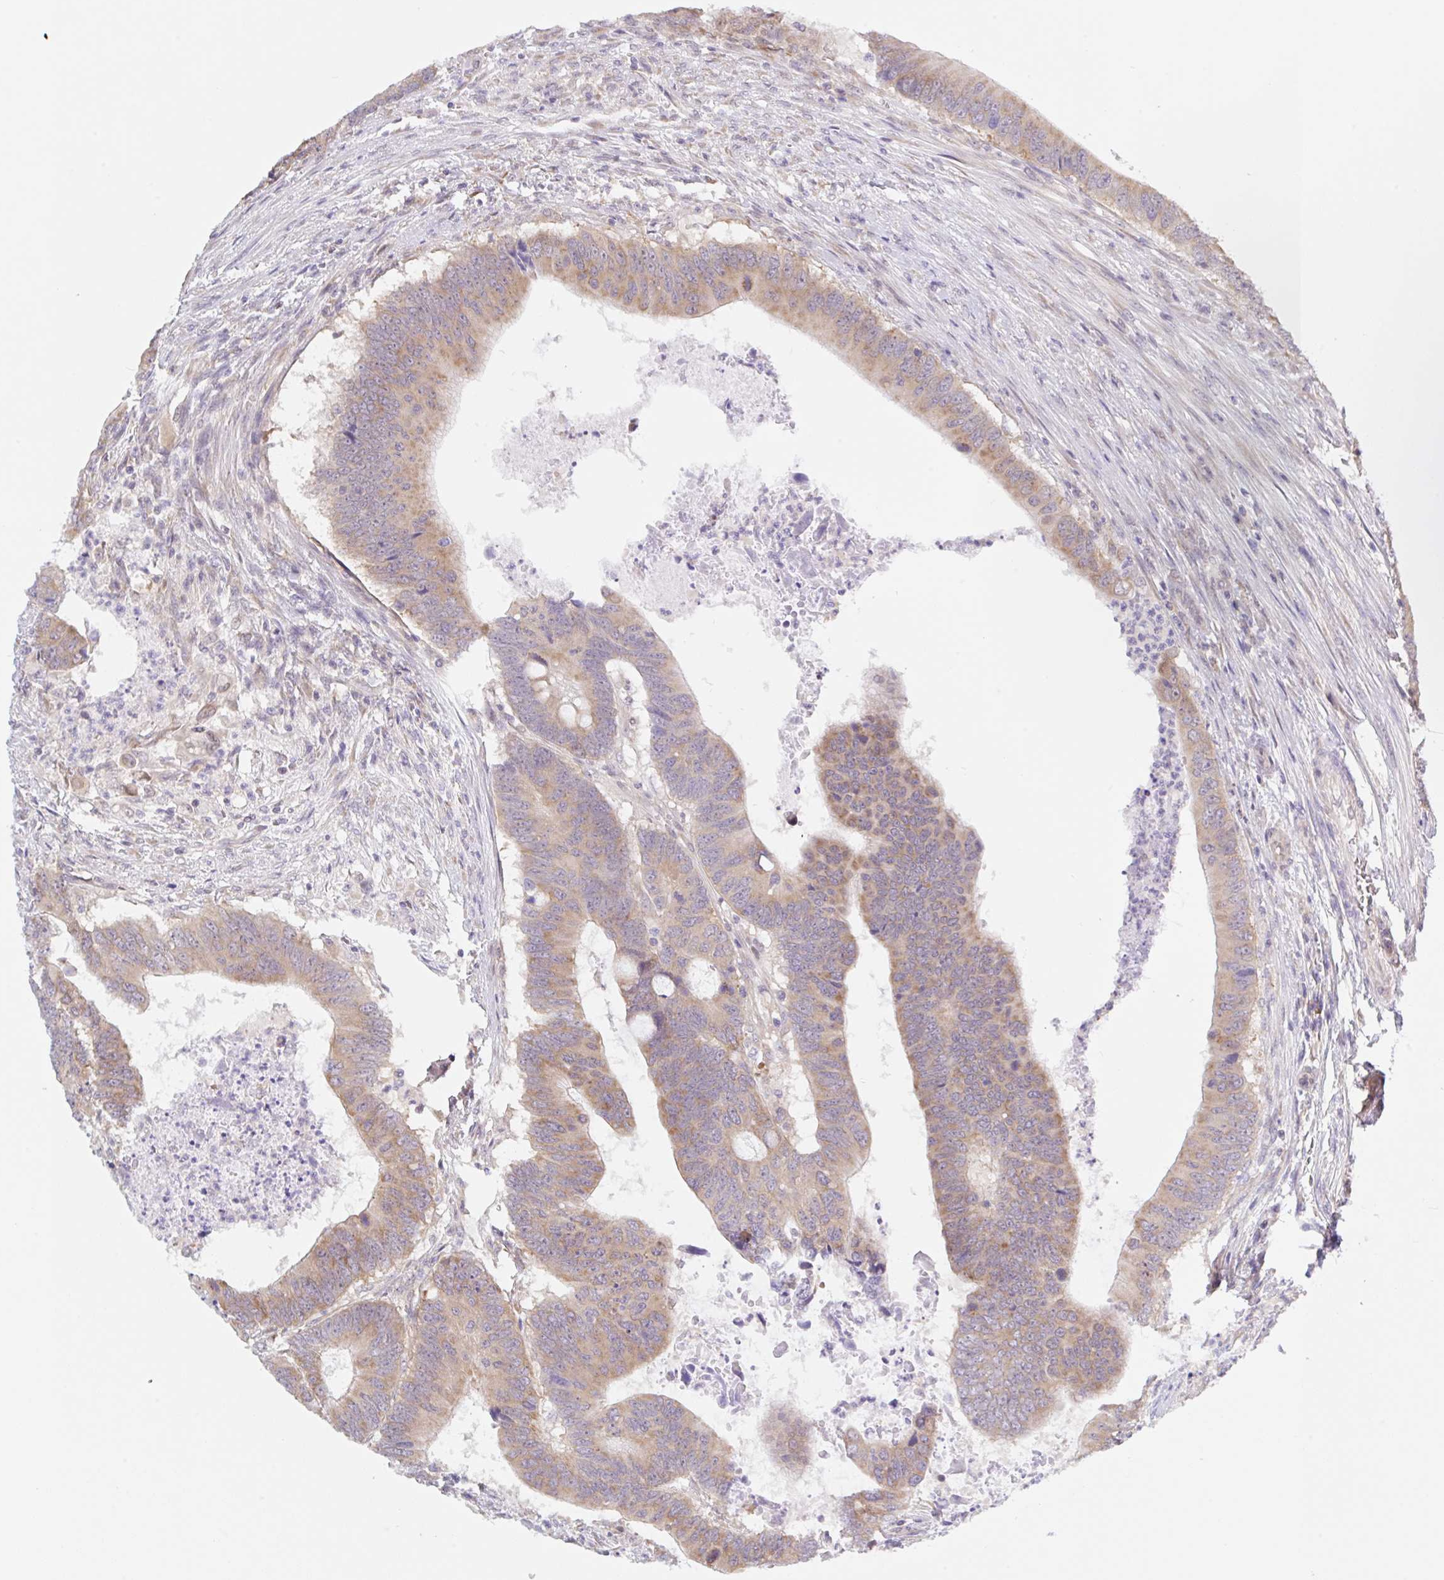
{"staining": {"intensity": "weak", "quantity": ">75%", "location": "cytoplasmic/membranous"}, "tissue": "colorectal cancer", "cell_type": "Tumor cells", "image_type": "cancer", "snomed": [{"axis": "morphology", "description": "Adenocarcinoma, NOS"}, {"axis": "topography", "description": "Colon"}], "caption": "A histopathology image of colorectal adenocarcinoma stained for a protein shows weak cytoplasmic/membranous brown staining in tumor cells.", "gene": "TBPL2", "patient": {"sex": "male", "age": 62}}